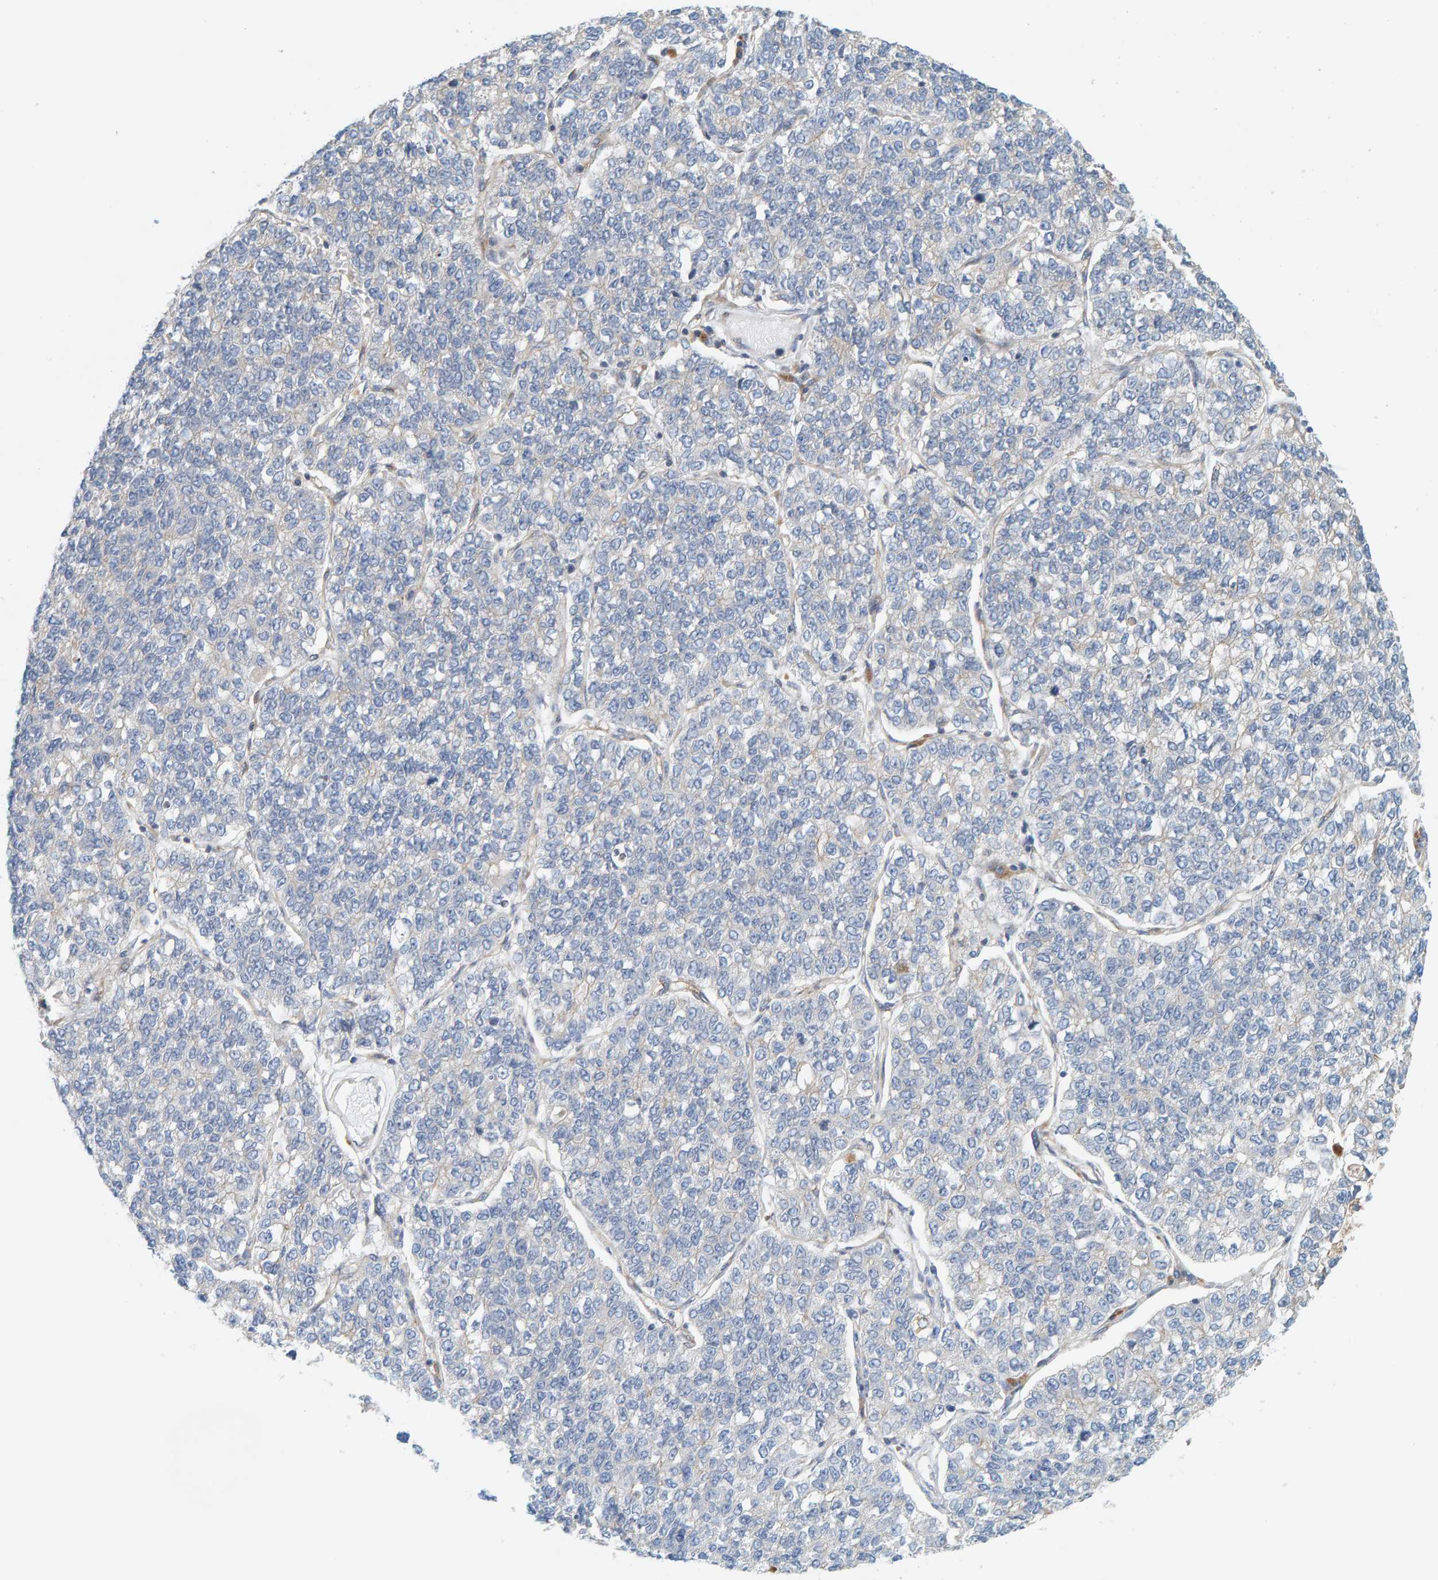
{"staining": {"intensity": "negative", "quantity": "none", "location": "none"}, "tissue": "lung cancer", "cell_type": "Tumor cells", "image_type": "cancer", "snomed": [{"axis": "morphology", "description": "Adenocarcinoma, NOS"}, {"axis": "topography", "description": "Lung"}], "caption": "Tumor cells are negative for protein expression in human lung cancer (adenocarcinoma).", "gene": "PRKD2", "patient": {"sex": "male", "age": 49}}